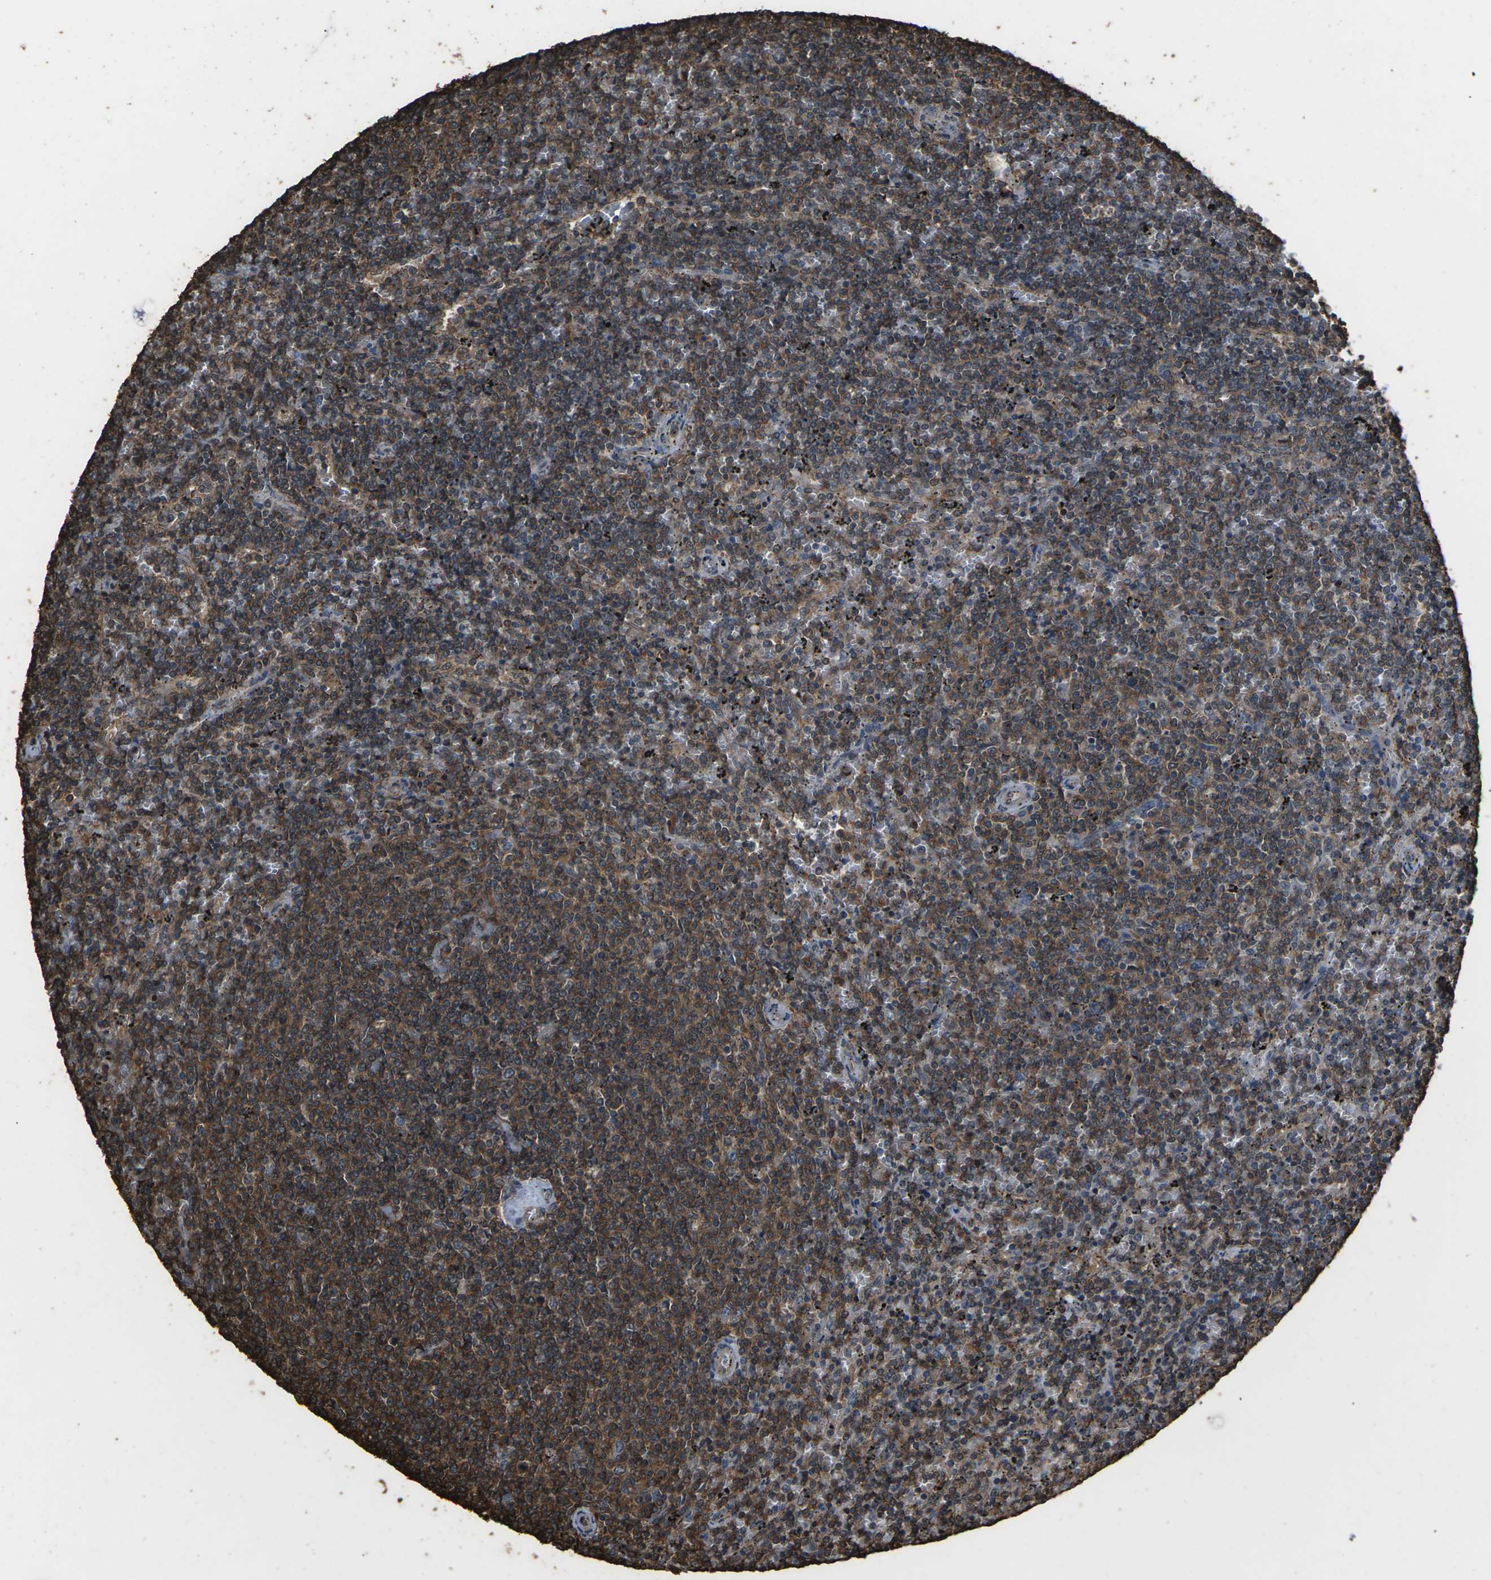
{"staining": {"intensity": "moderate", "quantity": "25%-75%", "location": "cytoplasmic/membranous"}, "tissue": "lymphoma", "cell_type": "Tumor cells", "image_type": "cancer", "snomed": [{"axis": "morphology", "description": "Malignant lymphoma, non-Hodgkin's type, Low grade"}, {"axis": "topography", "description": "Spleen"}], "caption": "A micrograph of lymphoma stained for a protein displays moderate cytoplasmic/membranous brown staining in tumor cells.", "gene": "DHPS", "patient": {"sex": "female", "age": 50}}